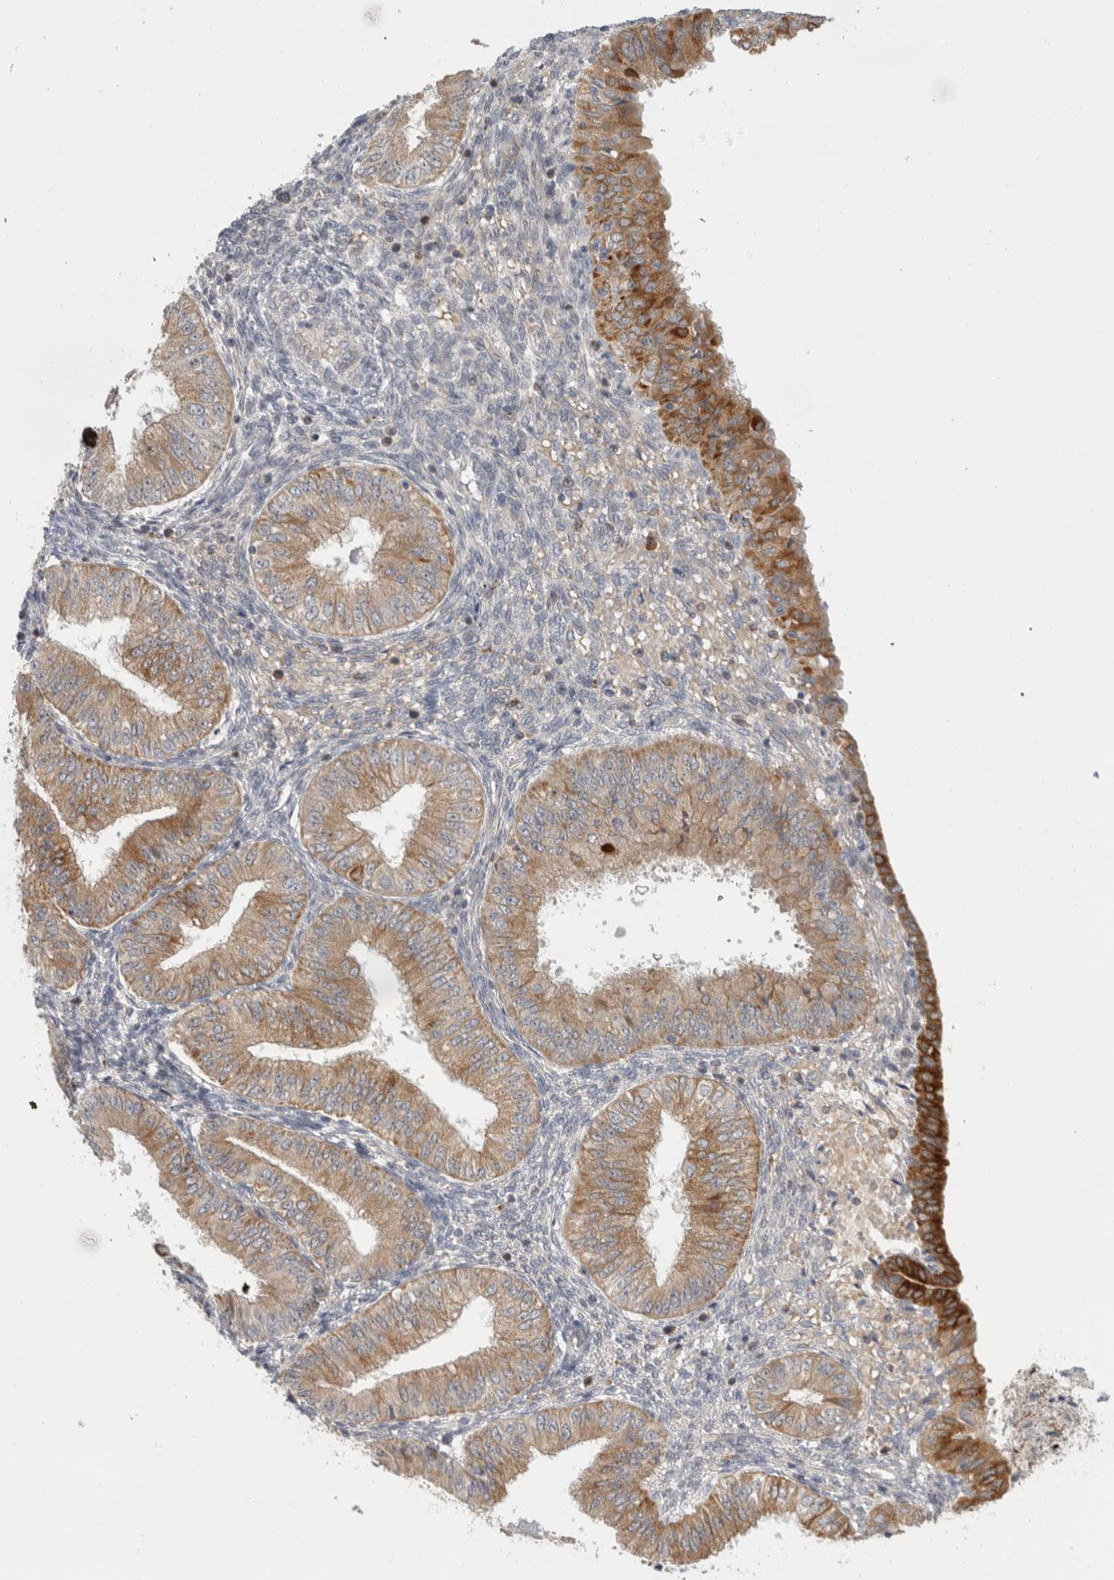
{"staining": {"intensity": "moderate", "quantity": ">75%", "location": "cytoplasmic/membranous"}, "tissue": "endometrial cancer", "cell_type": "Tumor cells", "image_type": "cancer", "snomed": [{"axis": "morphology", "description": "Normal tissue, NOS"}, {"axis": "morphology", "description": "Adenocarcinoma, NOS"}, {"axis": "topography", "description": "Endometrium"}], "caption": "Immunohistochemistry (IHC) of human endometrial adenocarcinoma demonstrates medium levels of moderate cytoplasmic/membranous staining in about >75% of tumor cells.", "gene": "APOL2", "patient": {"sex": "female", "age": 53}}